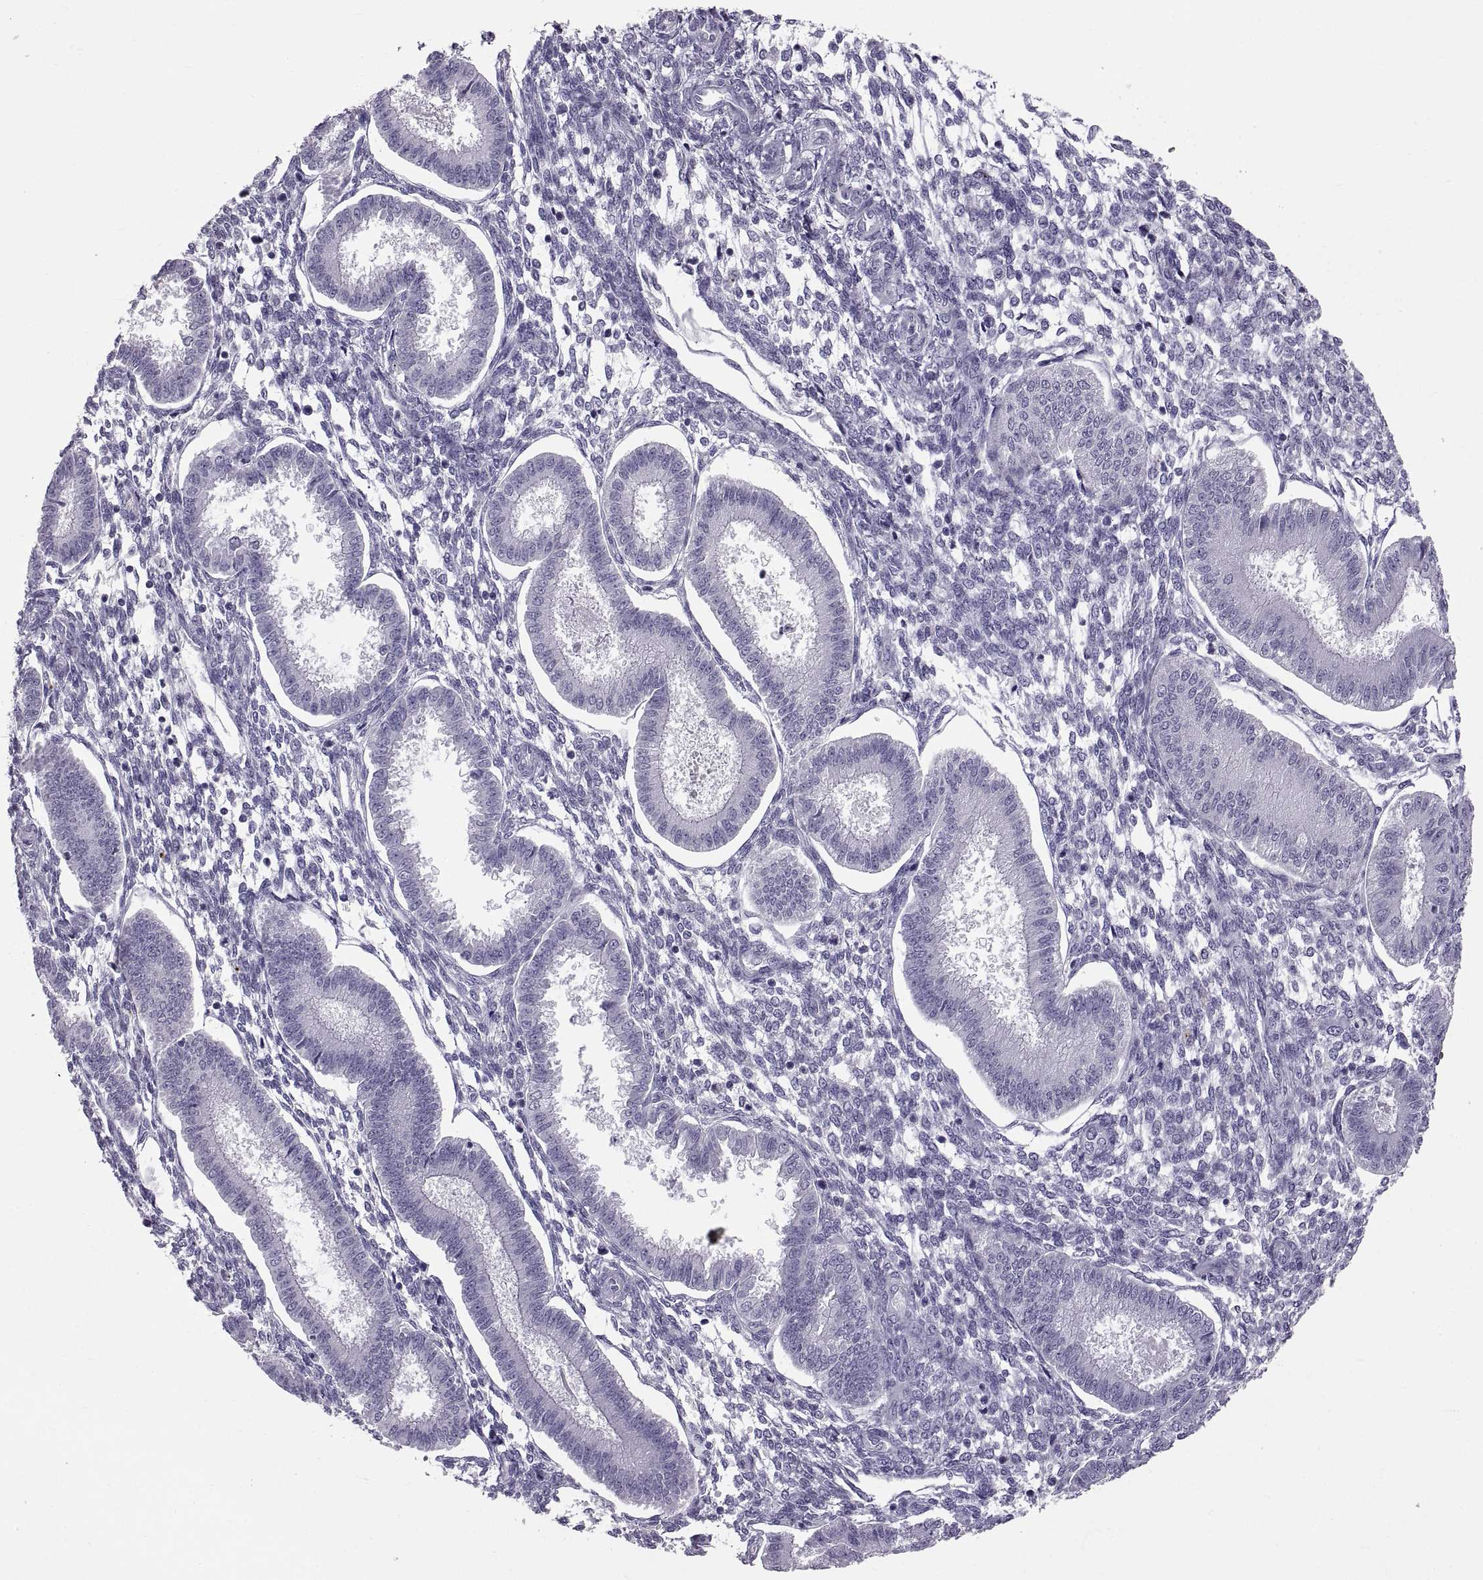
{"staining": {"intensity": "negative", "quantity": "none", "location": "none"}, "tissue": "endometrium", "cell_type": "Cells in endometrial stroma", "image_type": "normal", "snomed": [{"axis": "morphology", "description": "Normal tissue, NOS"}, {"axis": "topography", "description": "Endometrium"}], "caption": "Immunohistochemistry (IHC) image of benign human endometrium stained for a protein (brown), which displays no expression in cells in endometrial stroma.", "gene": "WFDC8", "patient": {"sex": "female", "age": 43}}